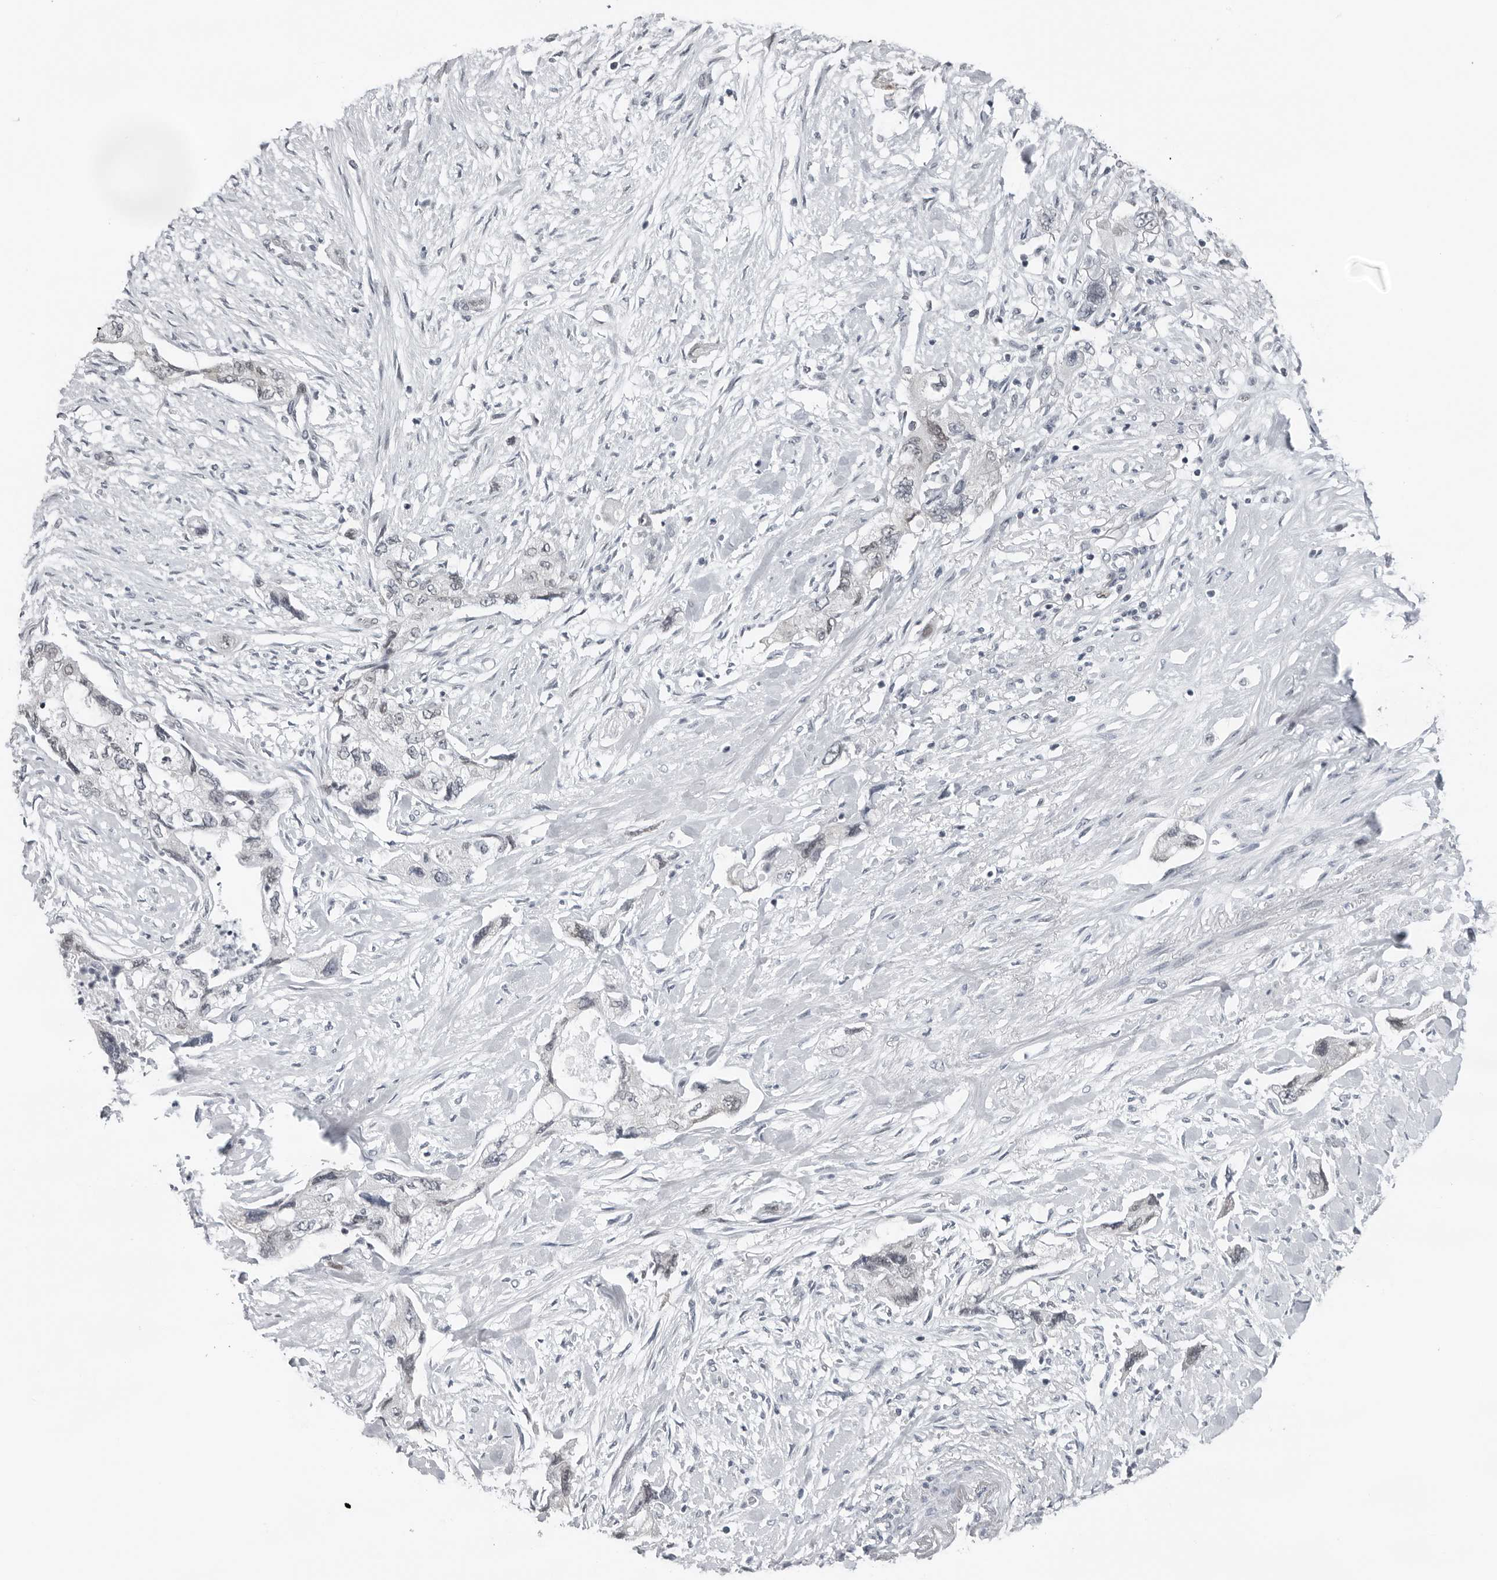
{"staining": {"intensity": "negative", "quantity": "none", "location": "none"}, "tissue": "pancreatic cancer", "cell_type": "Tumor cells", "image_type": "cancer", "snomed": [{"axis": "morphology", "description": "Adenocarcinoma, NOS"}, {"axis": "topography", "description": "Pancreas"}], "caption": "There is no significant positivity in tumor cells of pancreatic adenocarcinoma.", "gene": "PPP1R42", "patient": {"sex": "female", "age": 73}}